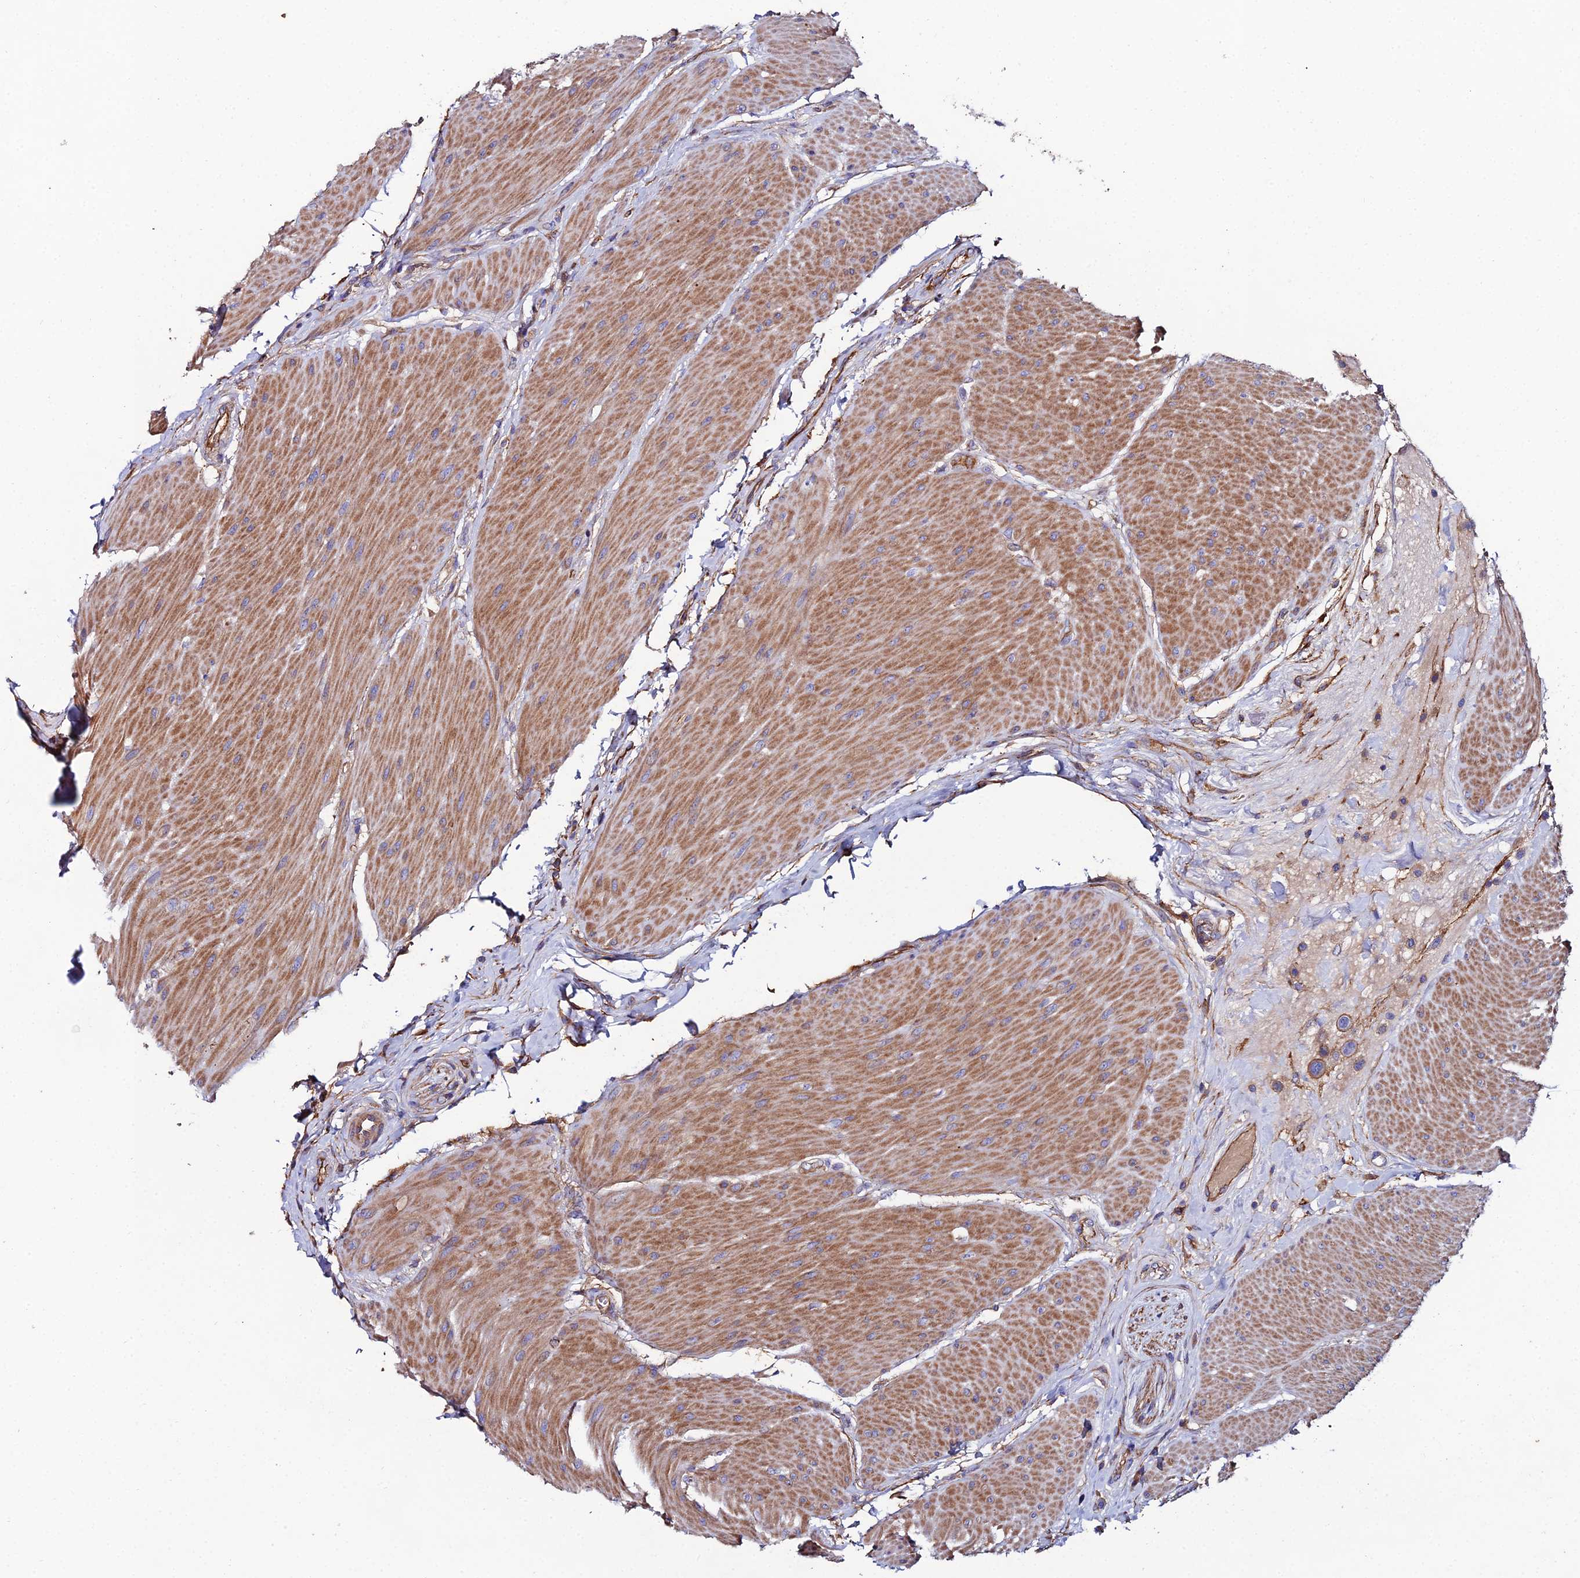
{"staining": {"intensity": "moderate", "quantity": "<25%", "location": "cytoplasmic/membranous"}, "tissue": "urothelial cancer", "cell_type": "Tumor cells", "image_type": "cancer", "snomed": [{"axis": "morphology", "description": "Urothelial carcinoma, High grade"}, {"axis": "topography", "description": "Urinary bladder"}], "caption": "DAB immunohistochemical staining of human urothelial cancer exhibits moderate cytoplasmic/membranous protein expression in about <25% of tumor cells. (Stains: DAB in brown, nuclei in blue, Microscopy: brightfield microscopy at high magnification).", "gene": "C6", "patient": {"sex": "male", "age": 50}}